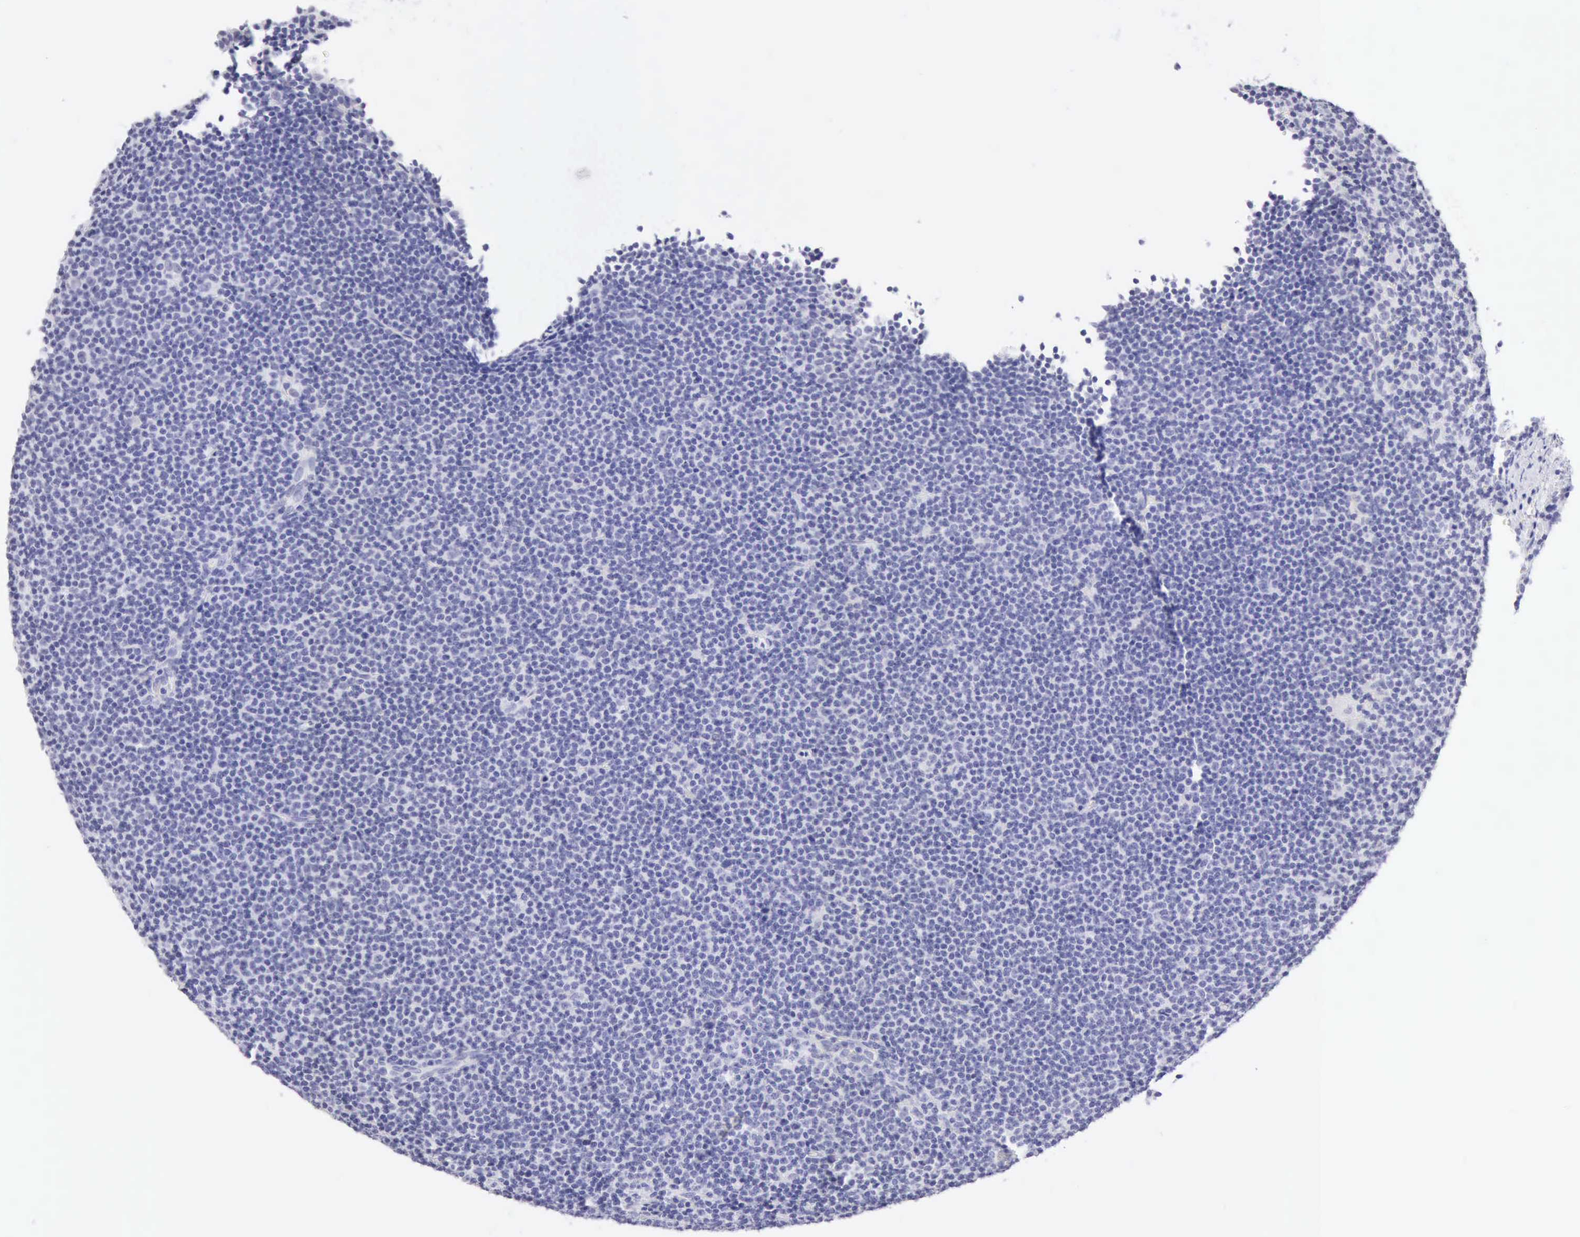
{"staining": {"intensity": "negative", "quantity": "none", "location": "none"}, "tissue": "lymphoma", "cell_type": "Tumor cells", "image_type": "cancer", "snomed": [{"axis": "morphology", "description": "Malignant lymphoma, non-Hodgkin's type, Low grade"}, {"axis": "topography", "description": "Lymph node"}], "caption": "The photomicrograph demonstrates no significant staining in tumor cells of lymphoma. The staining was performed using DAB to visualize the protein expression in brown, while the nuclei were stained in blue with hematoxylin (Magnification: 20x).", "gene": "RNASE1", "patient": {"sex": "female", "age": 69}}